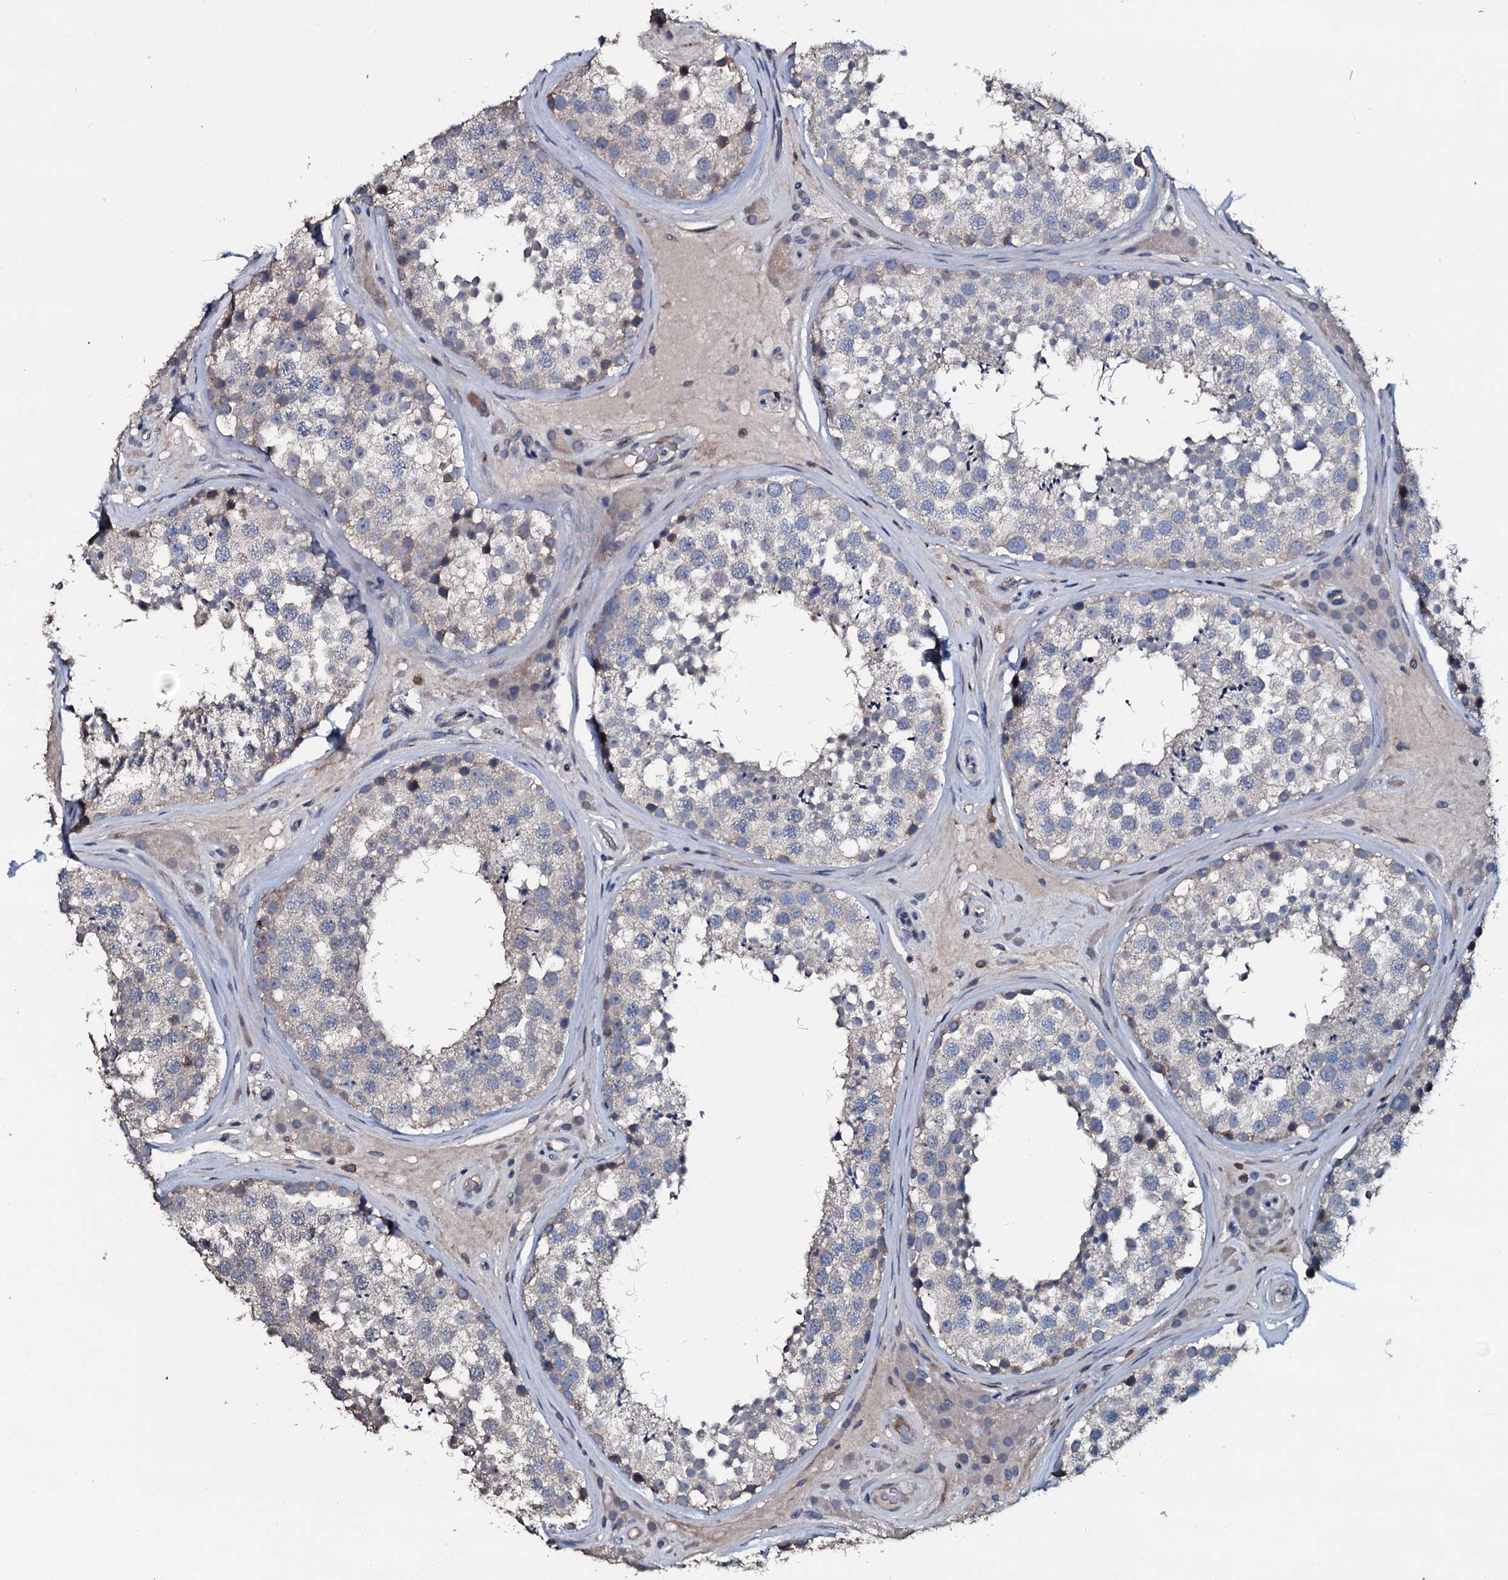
{"staining": {"intensity": "weak", "quantity": "25%-75%", "location": "cytoplasmic/membranous"}, "tissue": "testis", "cell_type": "Cells in seminiferous ducts", "image_type": "normal", "snomed": [{"axis": "morphology", "description": "Normal tissue, NOS"}, {"axis": "topography", "description": "Testis"}], "caption": "Immunohistochemistry (IHC) of benign human testis reveals low levels of weak cytoplasmic/membranous positivity in about 25%-75% of cells in seminiferous ducts.", "gene": "IL12B", "patient": {"sex": "male", "age": 46}}